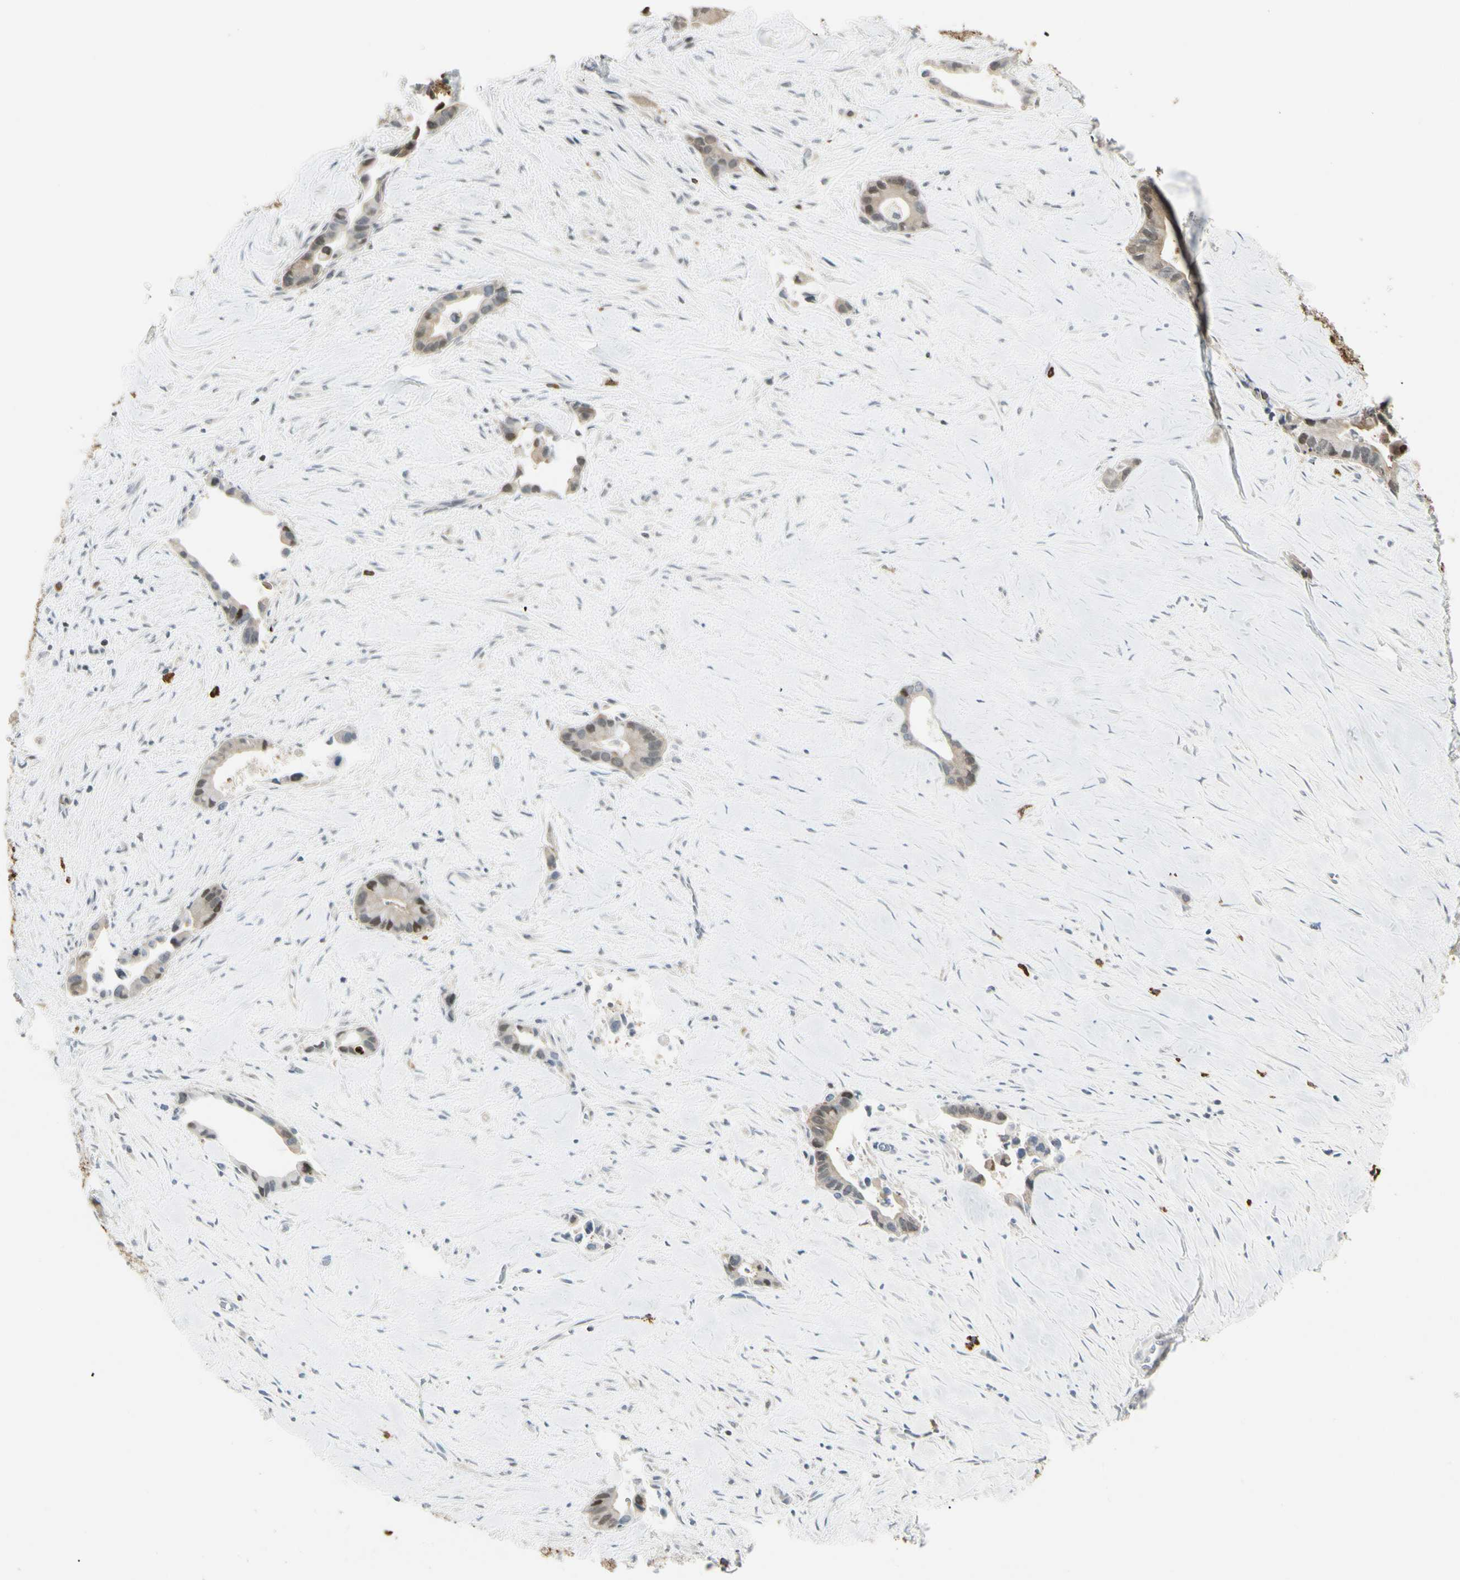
{"staining": {"intensity": "moderate", "quantity": "<25%", "location": "cytoplasmic/membranous,nuclear"}, "tissue": "liver cancer", "cell_type": "Tumor cells", "image_type": "cancer", "snomed": [{"axis": "morphology", "description": "Cholangiocarcinoma"}, {"axis": "topography", "description": "Liver"}], "caption": "High-power microscopy captured an IHC micrograph of liver cancer (cholangiocarcinoma), revealing moderate cytoplasmic/membranous and nuclear positivity in approximately <25% of tumor cells. The staining is performed using DAB (3,3'-diaminobenzidine) brown chromogen to label protein expression. The nuclei are counter-stained blue using hematoxylin.", "gene": "EVC", "patient": {"sex": "female", "age": 55}}